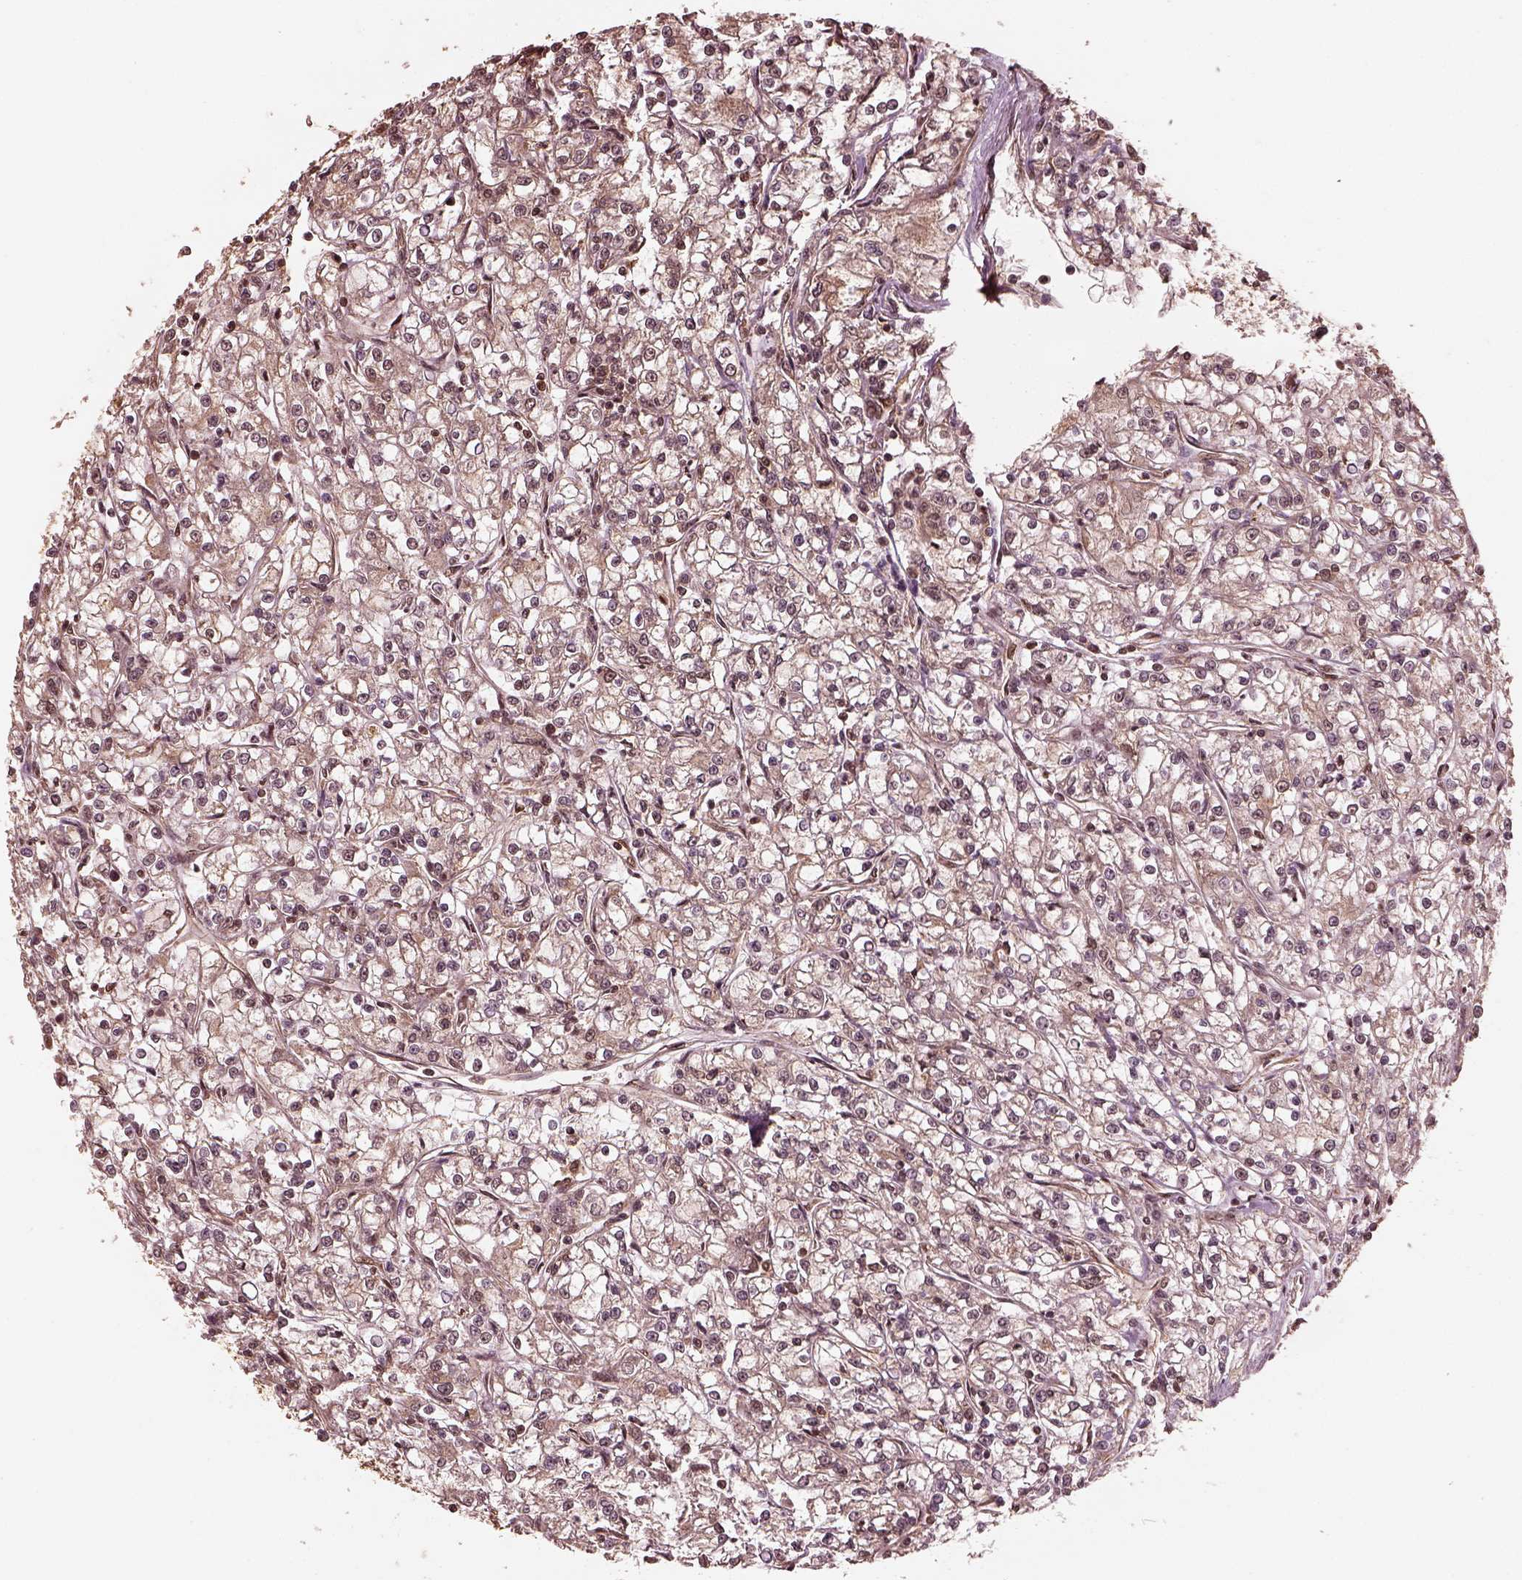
{"staining": {"intensity": "moderate", "quantity": ">75%", "location": "cytoplasmic/membranous"}, "tissue": "renal cancer", "cell_type": "Tumor cells", "image_type": "cancer", "snomed": [{"axis": "morphology", "description": "Adenocarcinoma, NOS"}, {"axis": "topography", "description": "Kidney"}], "caption": "A micrograph of adenocarcinoma (renal) stained for a protein reveals moderate cytoplasmic/membranous brown staining in tumor cells.", "gene": "PSMC5", "patient": {"sex": "female", "age": 59}}